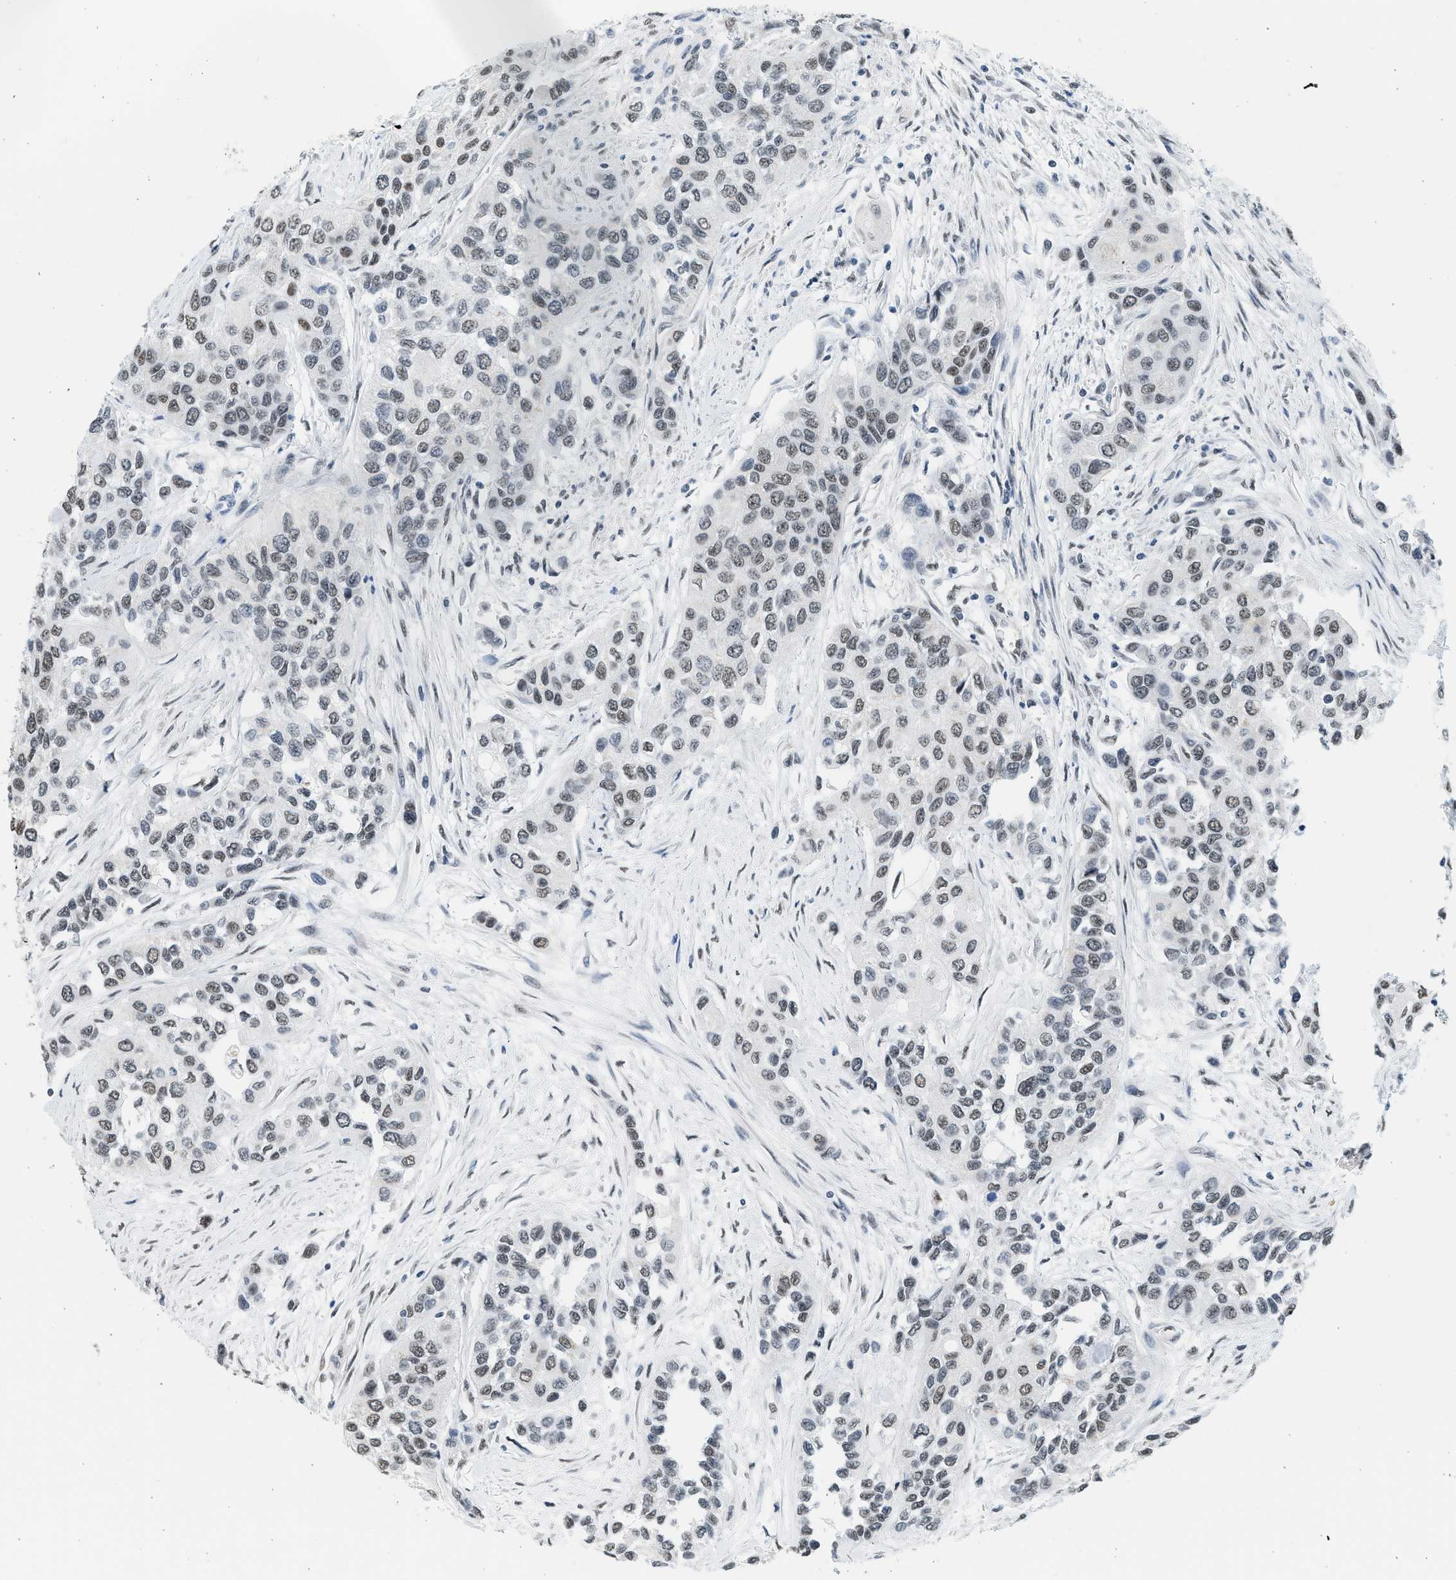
{"staining": {"intensity": "weak", "quantity": "25%-75%", "location": "nuclear"}, "tissue": "urothelial cancer", "cell_type": "Tumor cells", "image_type": "cancer", "snomed": [{"axis": "morphology", "description": "Urothelial carcinoma, High grade"}, {"axis": "topography", "description": "Urinary bladder"}], "caption": "Protein expression by IHC displays weak nuclear expression in about 25%-75% of tumor cells in high-grade urothelial carcinoma.", "gene": "HIPK1", "patient": {"sex": "female", "age": 56}}